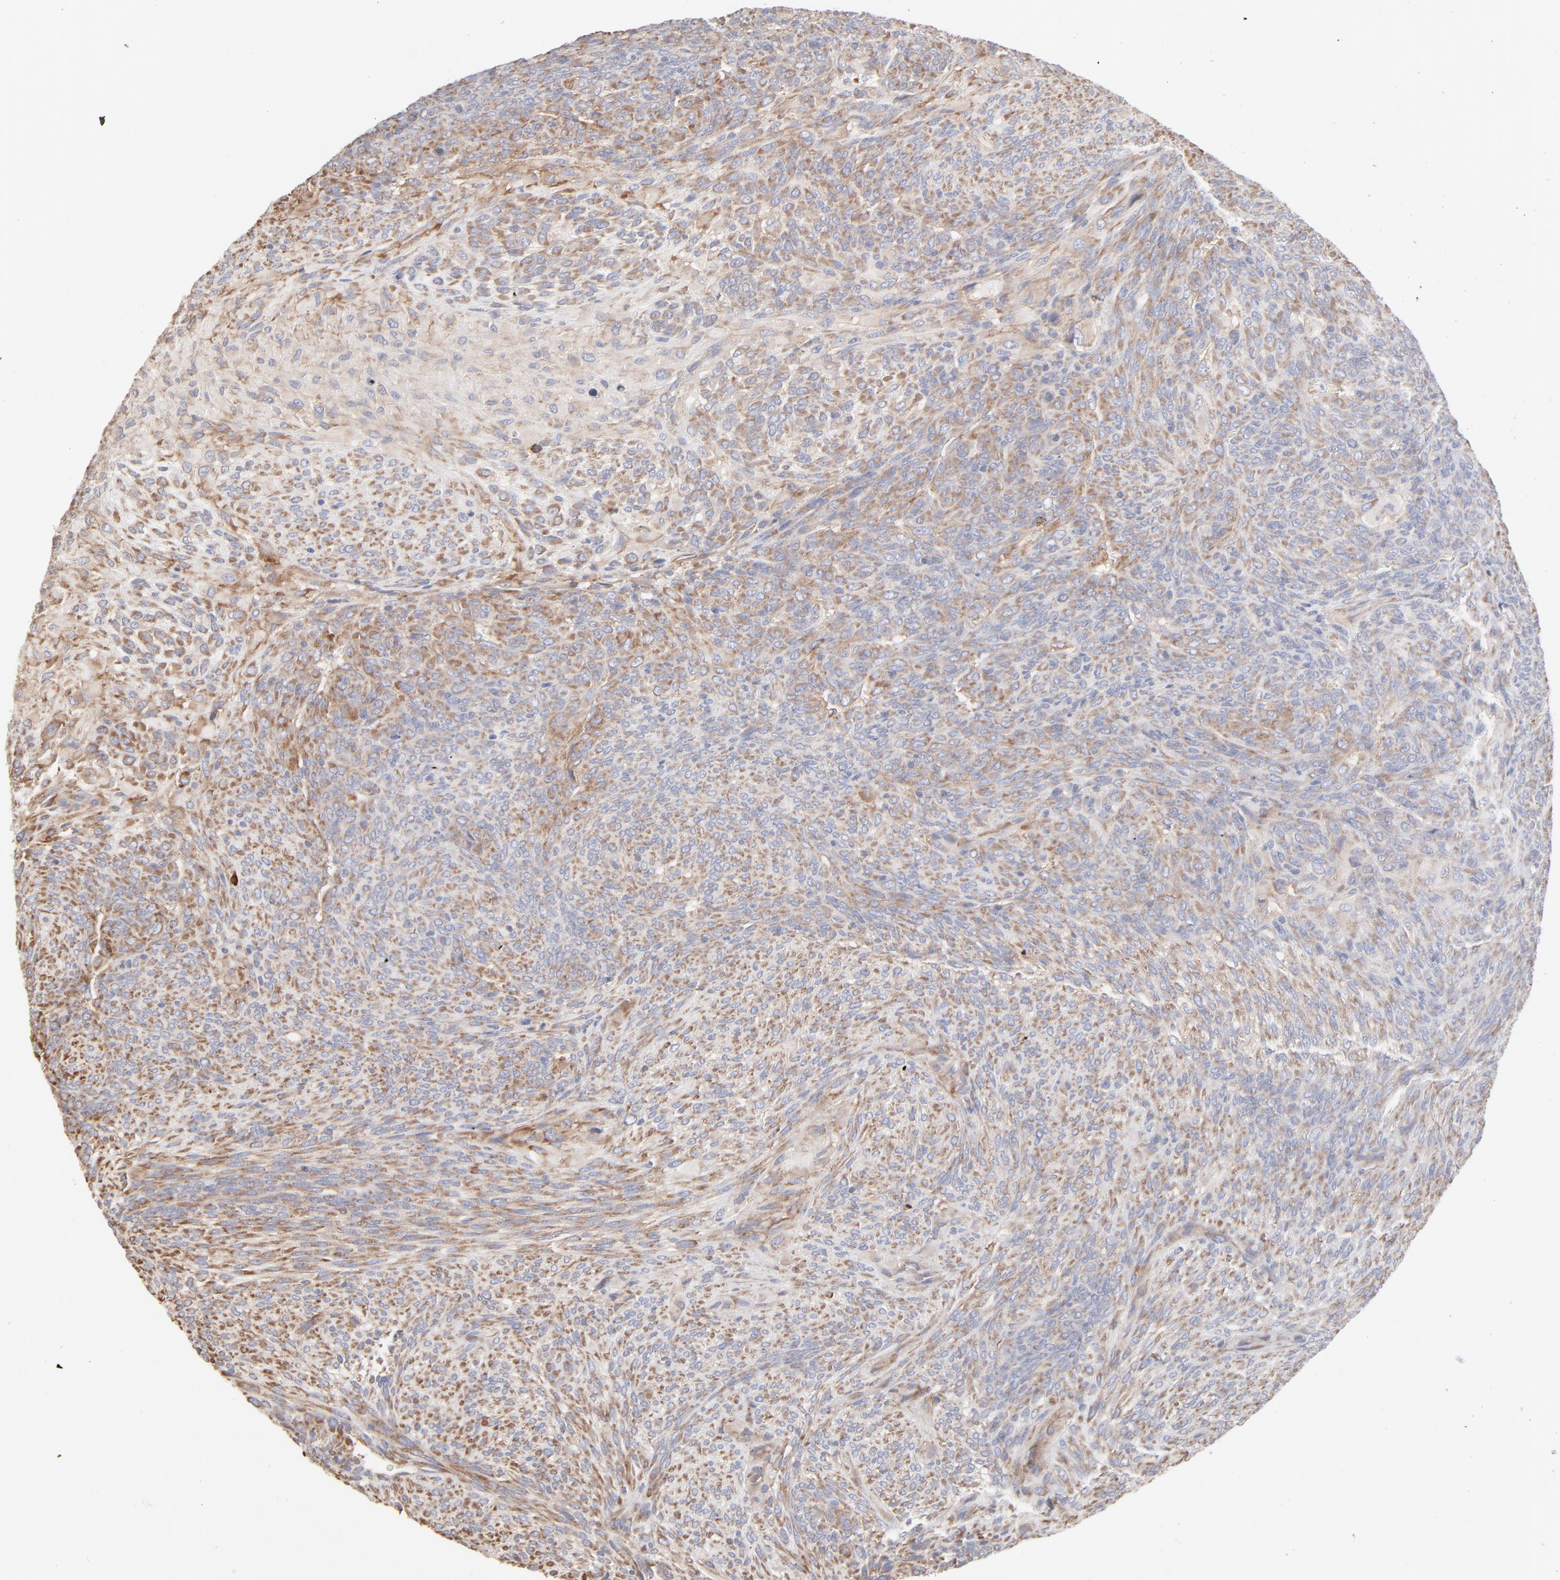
{"staining": {"intensity": "moderate", "quantity": "25%-75%", "location": "cytoplasmic/membranous"}, "tissue": "glioma", "cell_type": "Tumor cells", "image_type": "cancer", "snomed": [{"axis": "morphology", "description": "Glioma, malignant, High grade"}, {"axis": "topography", "description": "Cerebral cortex"}], "caption": "Immunohistochemistry (IHC) staining of glioma, which demonstrates medium levels of moderate cytoplasmic/membranous expression in approximately 25%-75% of tumor cells indicating moderate cytoplasmic/membranous protein expression. The staining was performed using DAB (3,3'-diaminobenzidine) (brown) for protein detection and nuclei were counterstained in hematoxylin (blue).", "gene": "RPS21", "patient": {"sex": "female", "age": 55}}